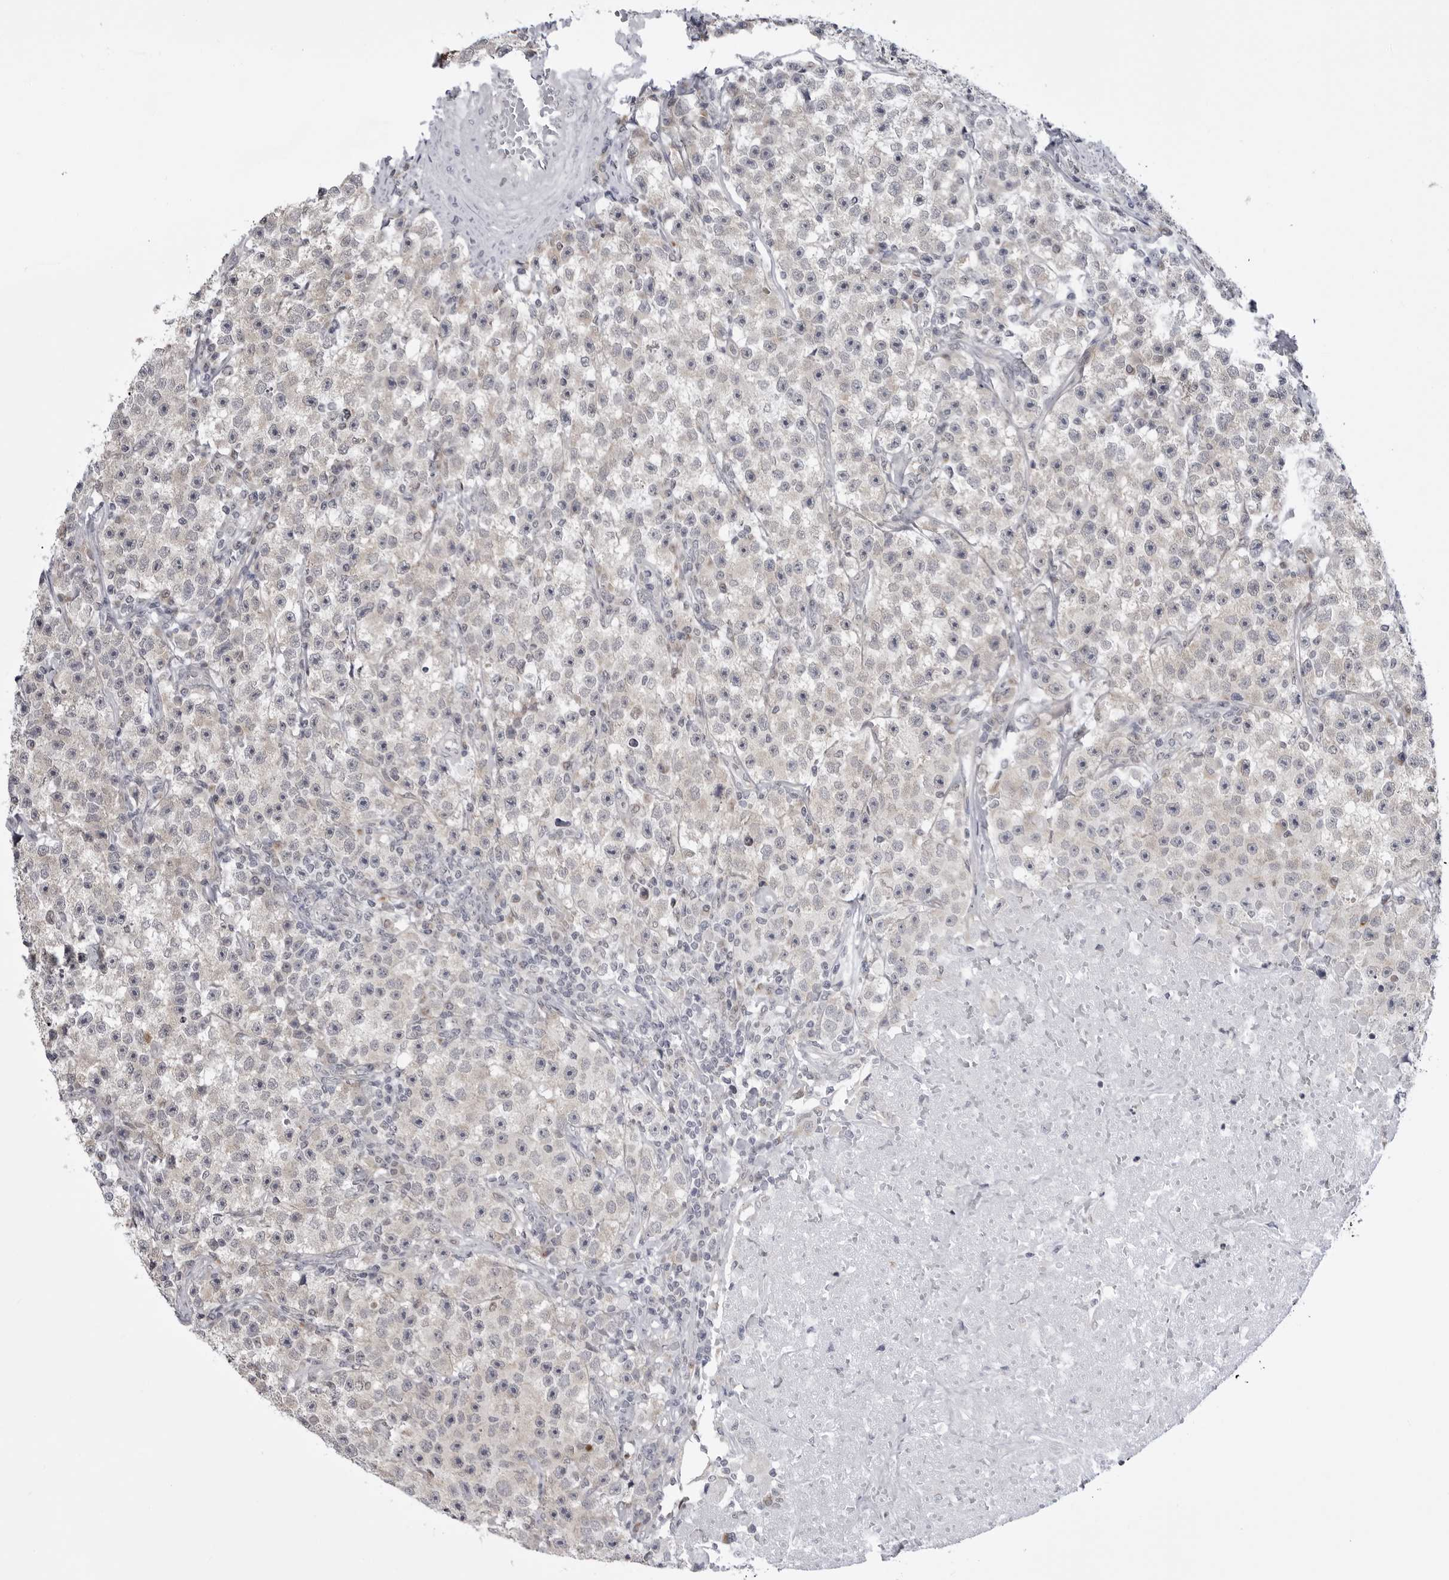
{"staining": {"intensity": "negative", "quantity": "none", "location": "none"}, "tissue": "testis cancer", "cell_type": "Tumor cells", "image_type": "cancer", "snomed": [{"axis": "morphology", "description": "Seminoma, NOS"}, {"axis": "topography", "description": "Testis"}], "caption": "Immunohistochemistry of testis cancer (seminoma) displays no expression in tumor cells.", "gene": "FH", "patient": {"sex": "male", "age": 22}}